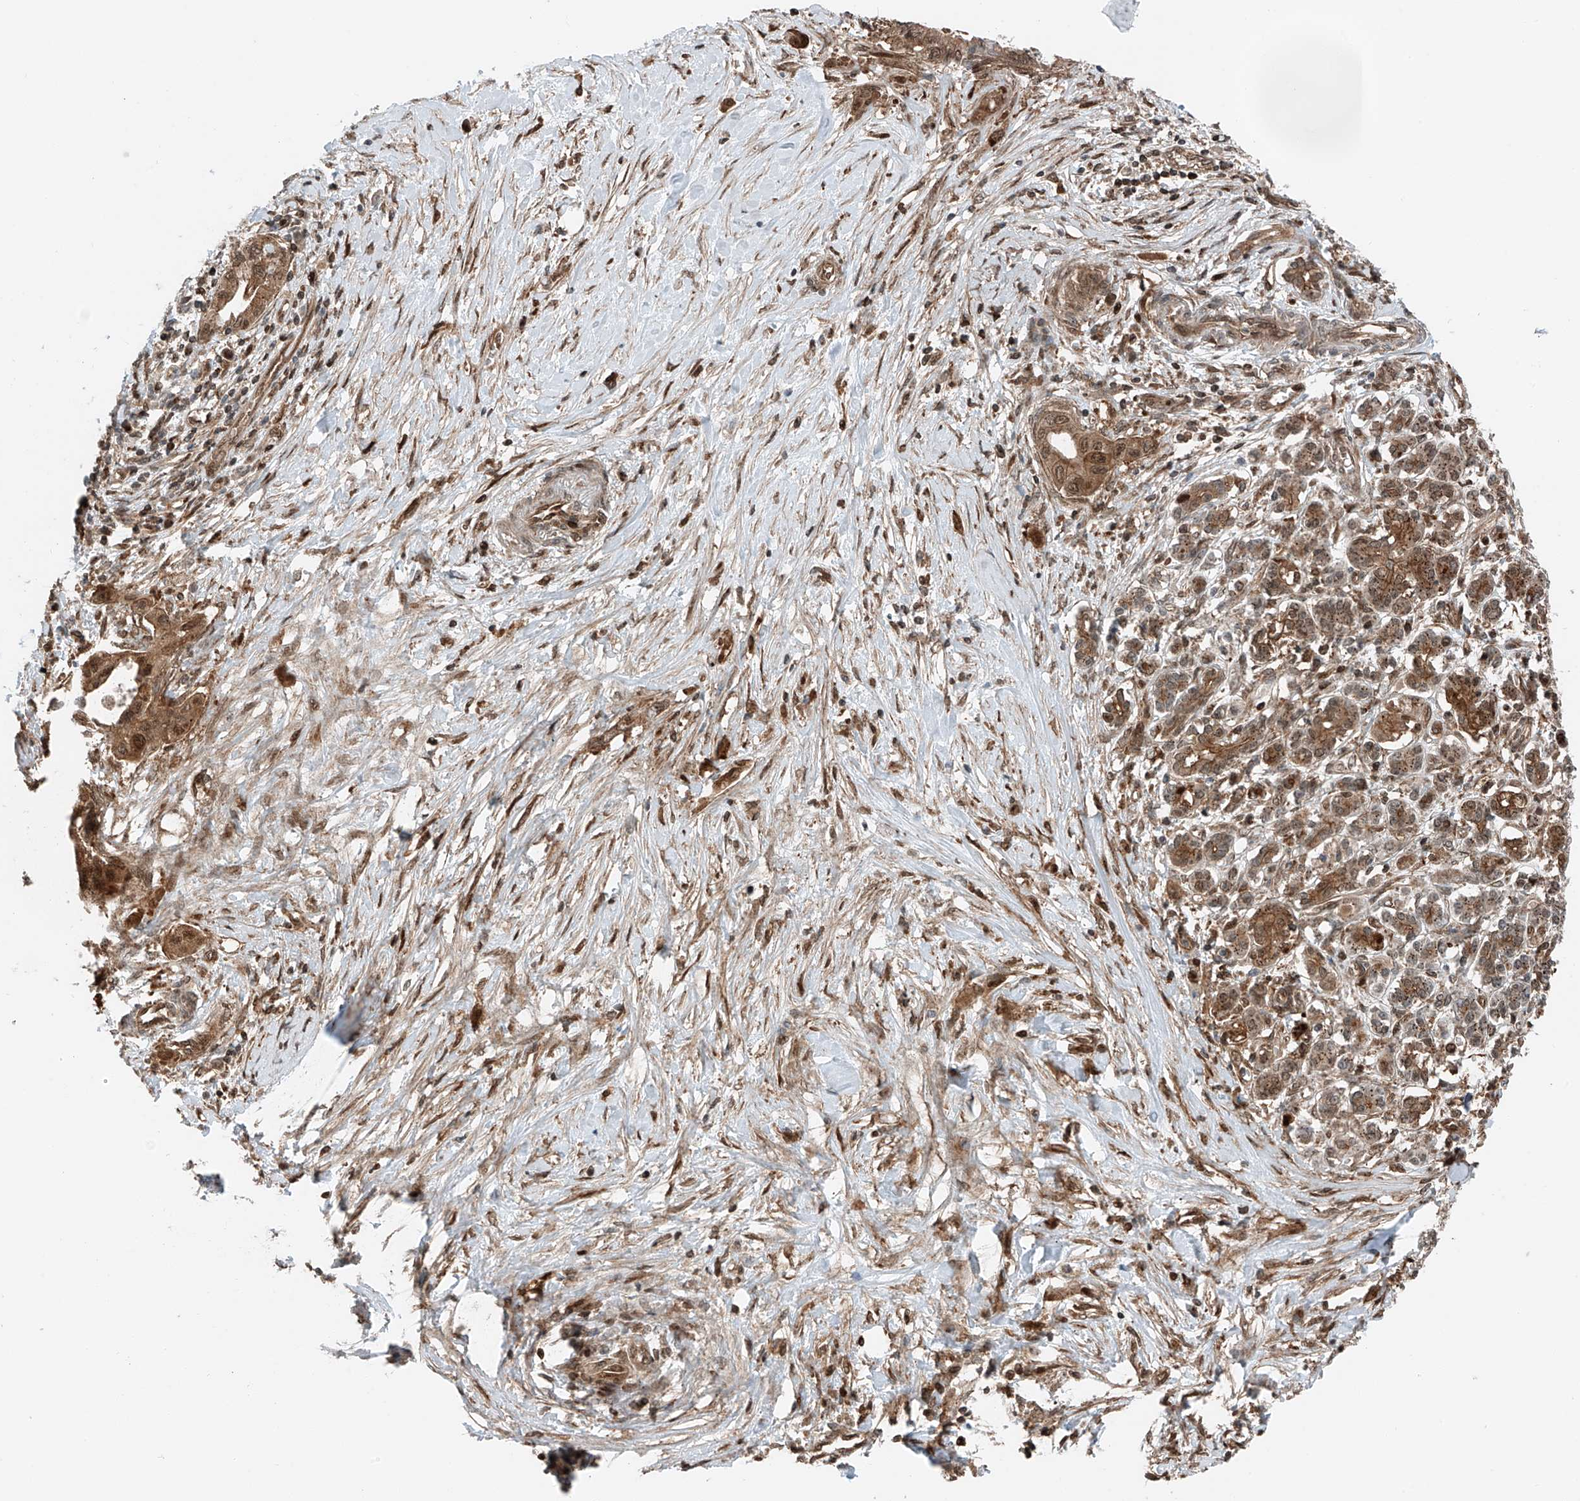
{"staining": {"intensity": "moderate", "quantity": ">75%", "location": "cytoplasmic/membranous,nuclear"}, "tissue": "pancreatic cancer", "cell_type": "Tumor cells", "image_type": "cancer", "snomed": [{"axis": "morphology", "description": "Adenocarcinoma, NOS"}, {"axis": "topography", "description": "Pancreas"}], "caption": "A medium amount of moderate cytoplasmic/membranous and nuclear expression is identified in approximately >75% of tumor cells in pancreatic cancer (adenocarcinoma) tissue.", "gene": "USP48", "patient": {"sex": "female", "age": 73}}